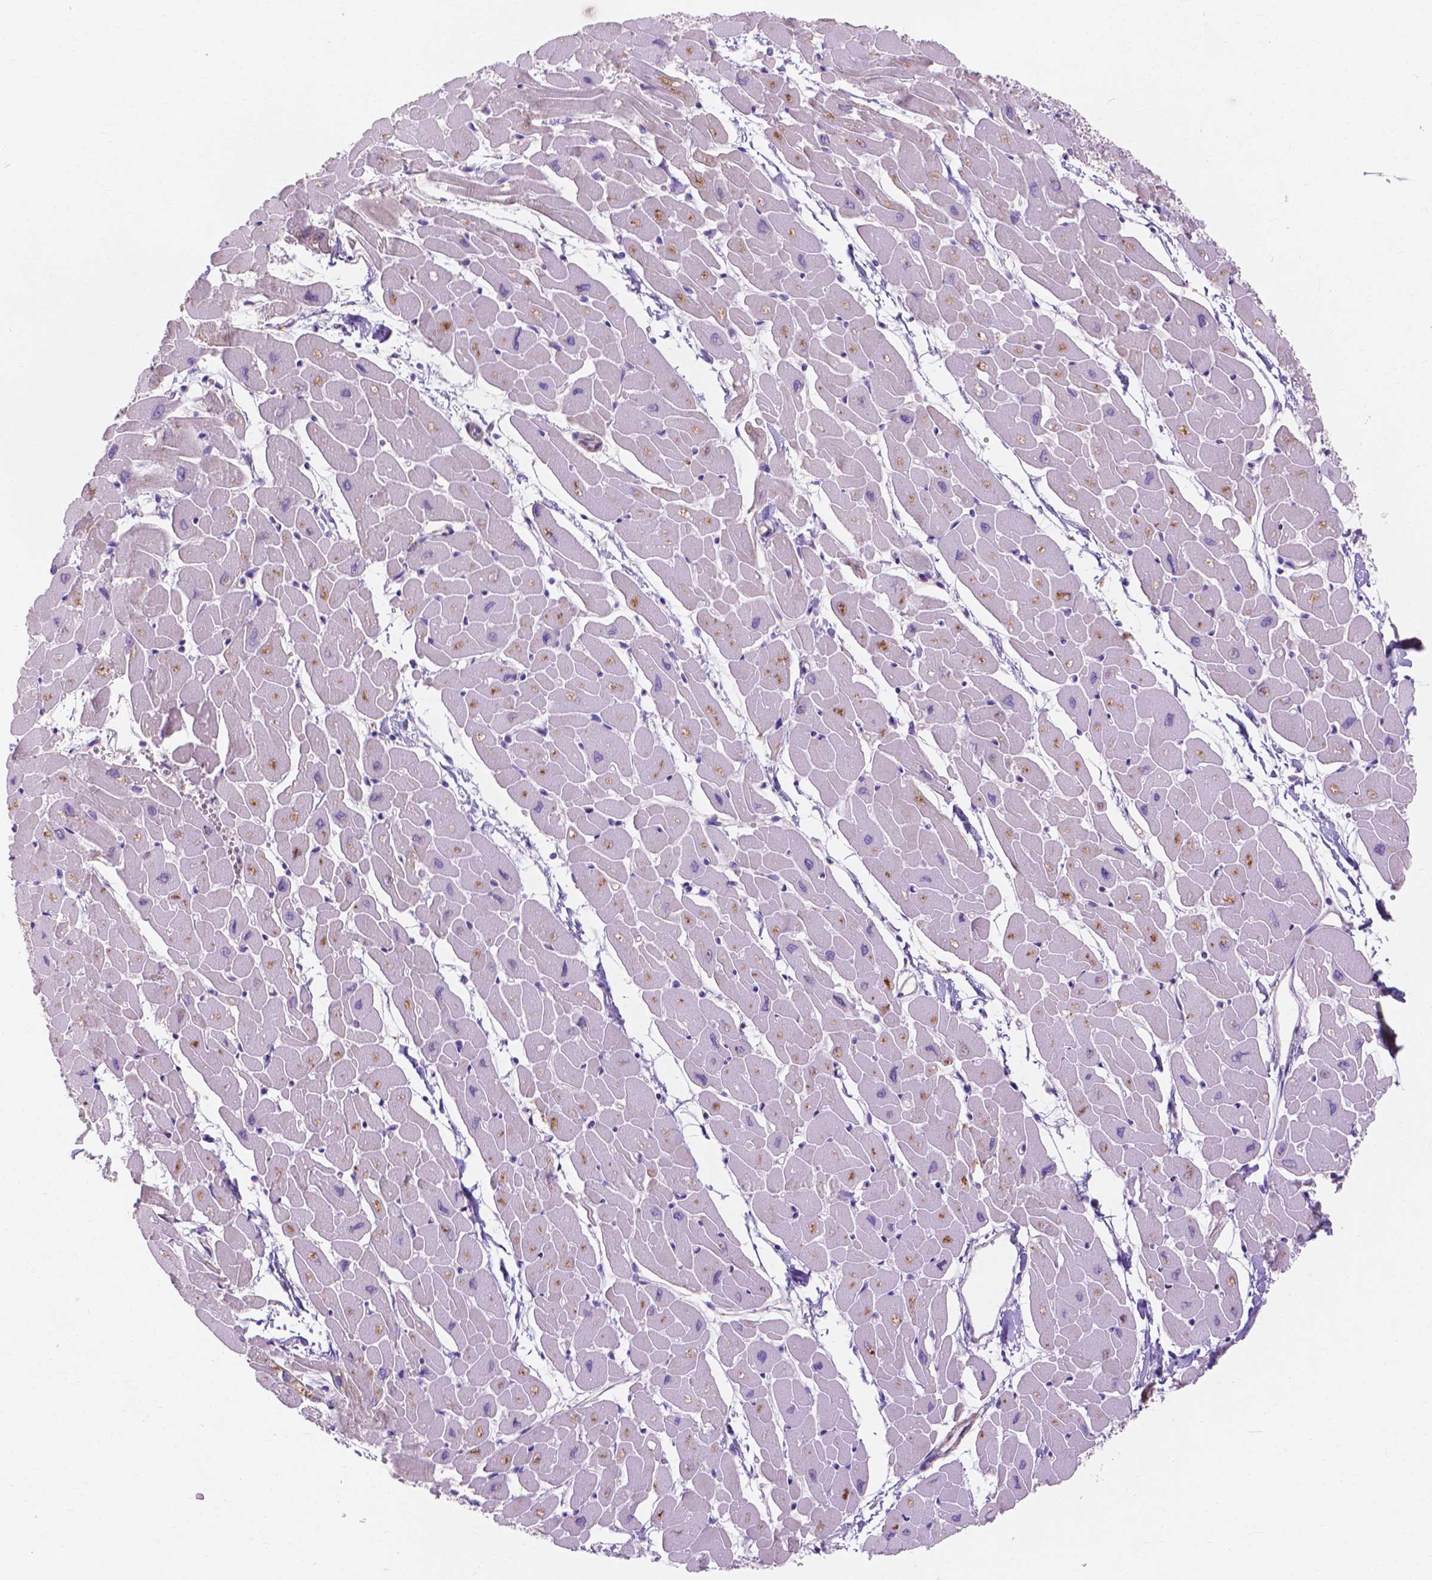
{"staining": {"intensity": "weak", "quantity": "25%-75%", "location": "cytoplasmic/membranous"}, "tissue": "heart muscle", "cell_type": "Cardiomyocytes", "image_type": "normal", "snomed": [{"axis": "morphology", "description": "Normal tissue, NOS"}, {"axis": "topography", "description": "Heart"}], "caption": "This is a micrograph of immunohistochemistry (IHC) staining of benign heart muscle, which shows weak expression in the cytoplasmic/membranous of cardiomyocytes.", "gene": "MBLAC1", "patient": {"sex": "male", "age": 57}}